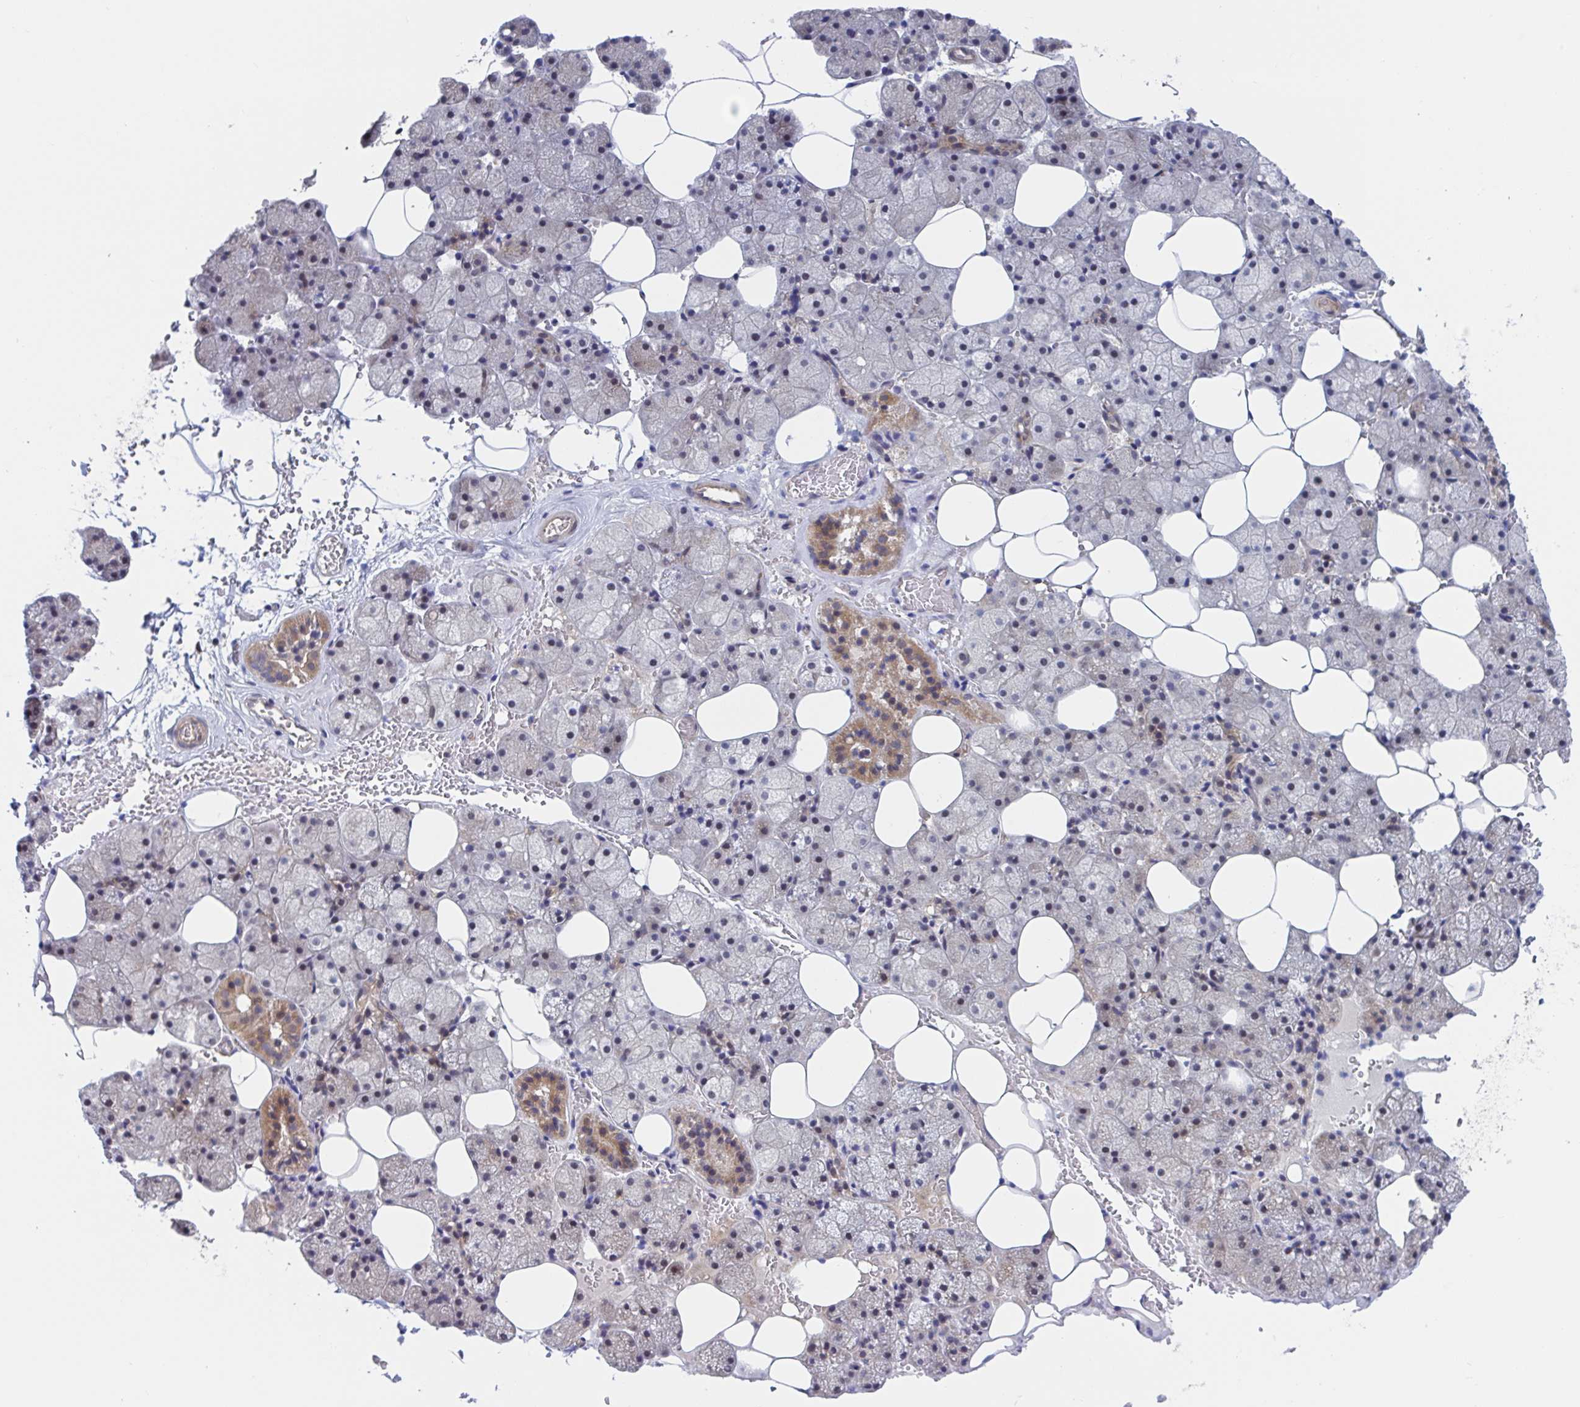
{"staining": {"intensity": "moderate", "quantity": "<25%", "location": "cytoplasmic/membranous"}, "tissue": "salivary gland", "cell_type": "Glandular cells", "image_type": "normal", "snomed": [{"axis": "morphology", "description": "Normal tissue, NOS"}, {"axis": "topography", "description": "Salivary gland"}, {"axis": "topography", "description": "Peripheral nerve tissue"}], "caption": "Salivary gland stained with a brown dye exhibits moderate cytoplasmic/membranous positive expression in approximately <25% of glandular cells.", "gene": "DHRS12", "patient": {"sex": "male", "age": 38}}